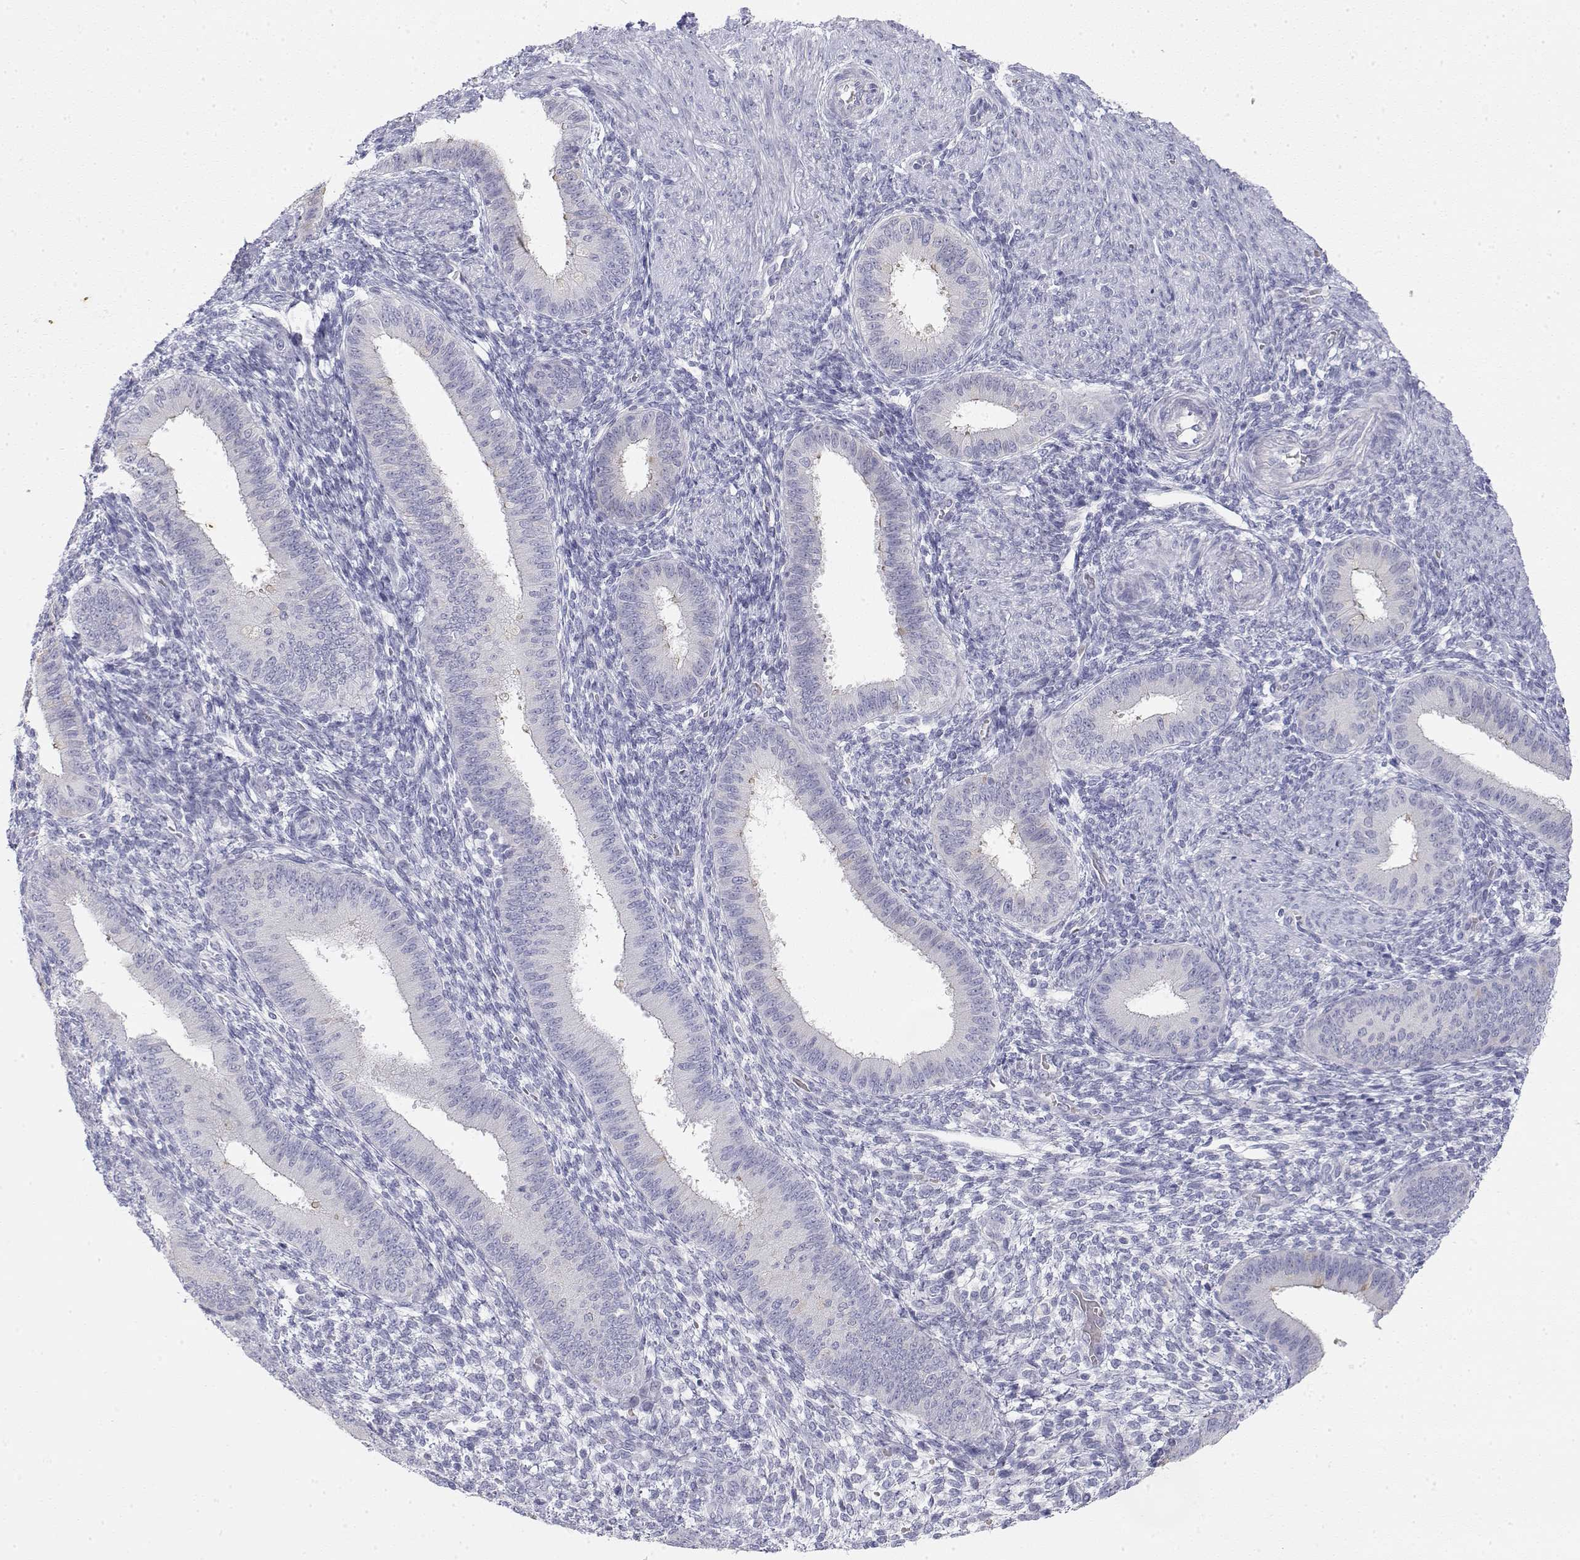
{"staining": {"intensity": "negative", "quantity": "none", "location": "none"}, "tissue": "endometrium", "cell_type": "Cells in endometrial stroma", "image_type": "normal", "snomed": [{"axis": "morphology", "description": "Normal tissue, NOS"}, {"axis": "topography", "description": "Endometrium"}], "caption": "Cells in endometrial stroma show no significant protein positivity in unremarkable endometrium.", "gene": "MISP", "patient": {"sex": "female", "age": 39}}